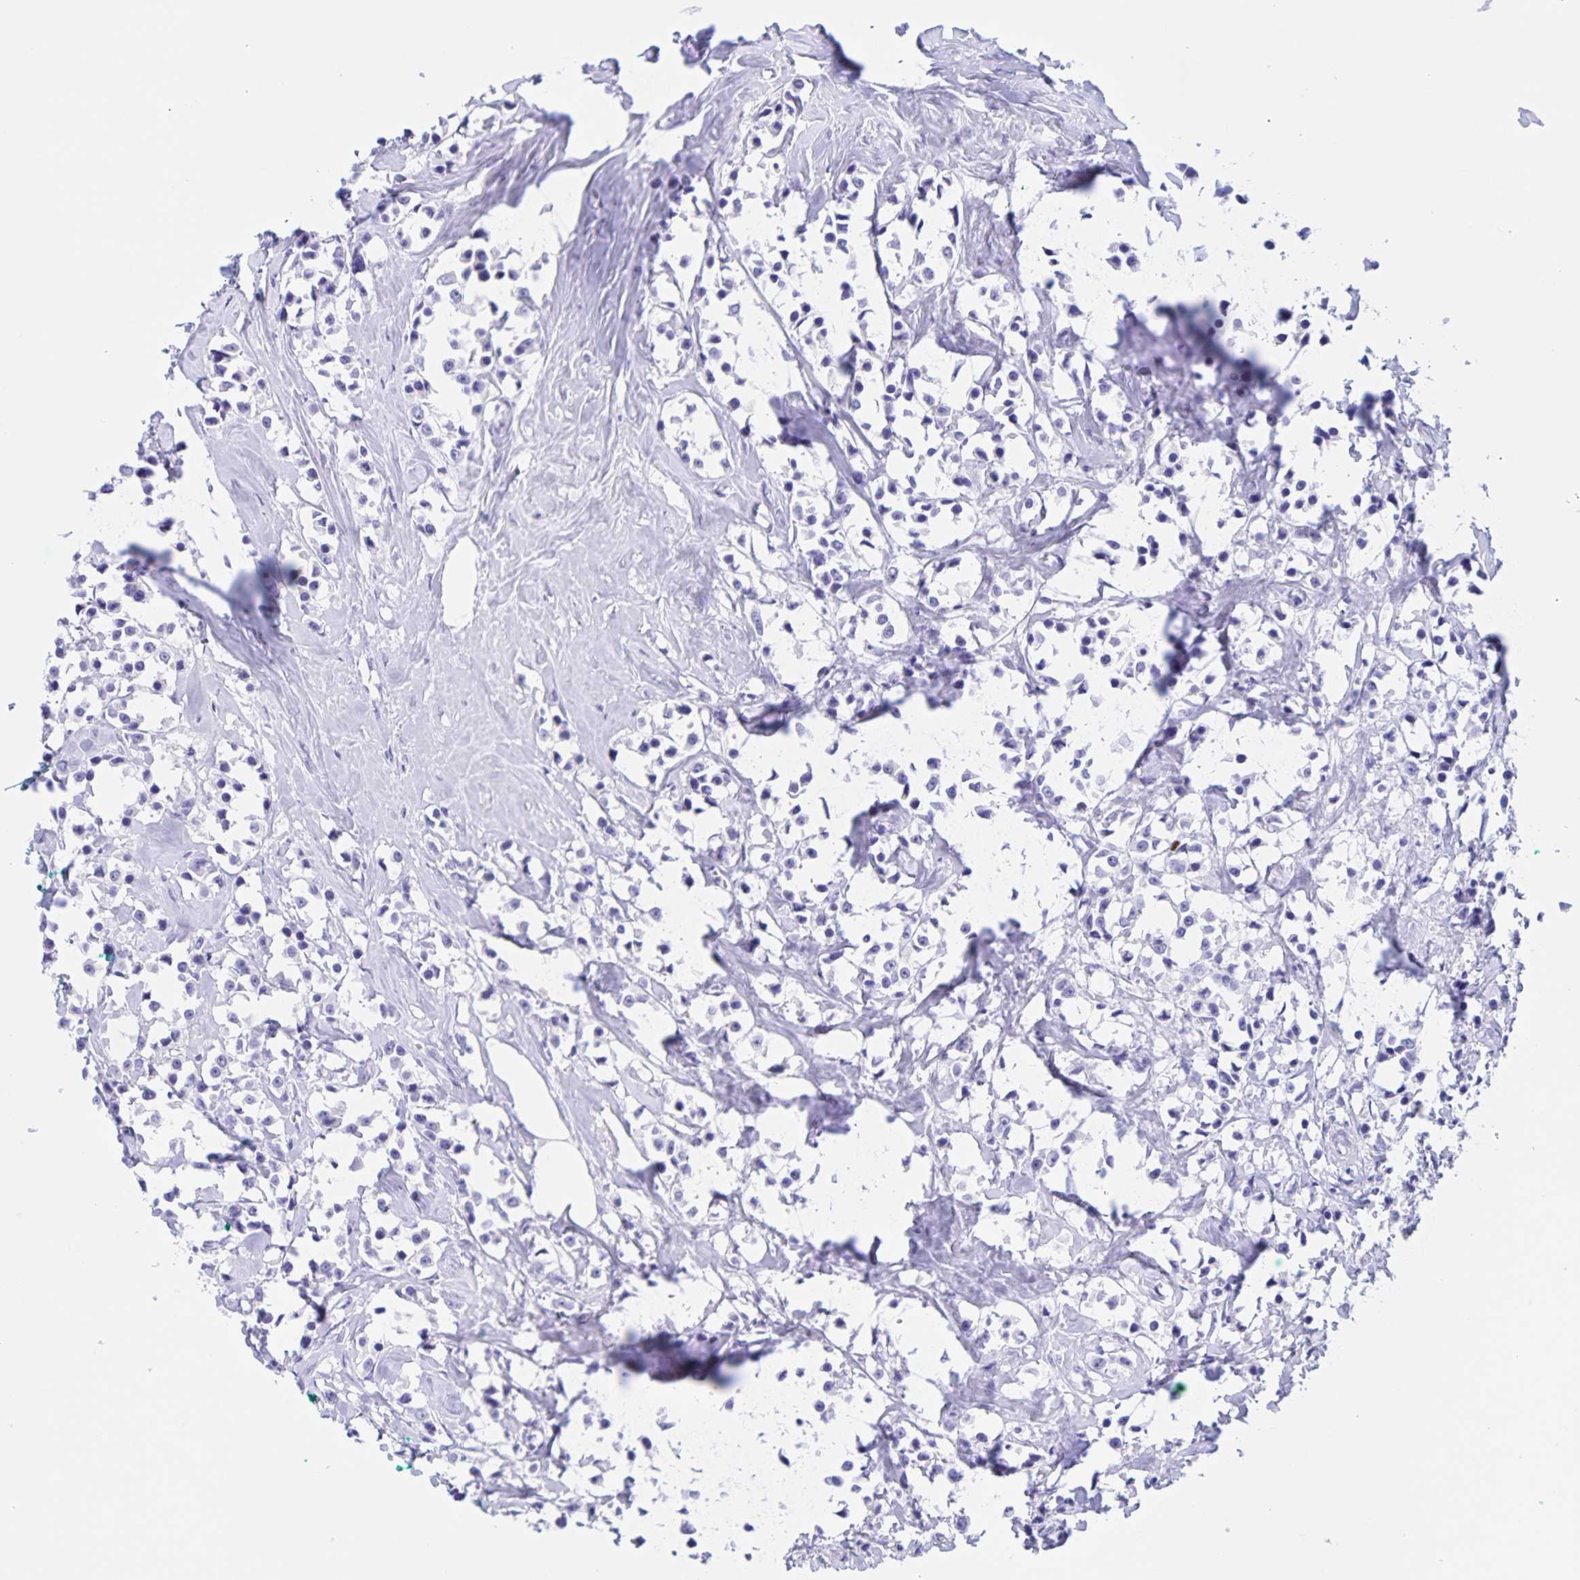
{"staining": {"intensity": "negative", "quantity": "none", "location": "none"}, "tissue": "breast cancer", "cell_type": "Tumor cells", "image_type": "cancer", "snomed": [{"axis": "morphology", "description": "Duct carcinoma"}, {"axis": "topography", "description": "Breast"}], "caption": "Infiltrating ductal carcinoma (breast) was stained to show a protein in brown. There is no significant expression in tumor cells.", "gene": "TGIF2LX", "patient": {"sex": "female", "age": 80}}